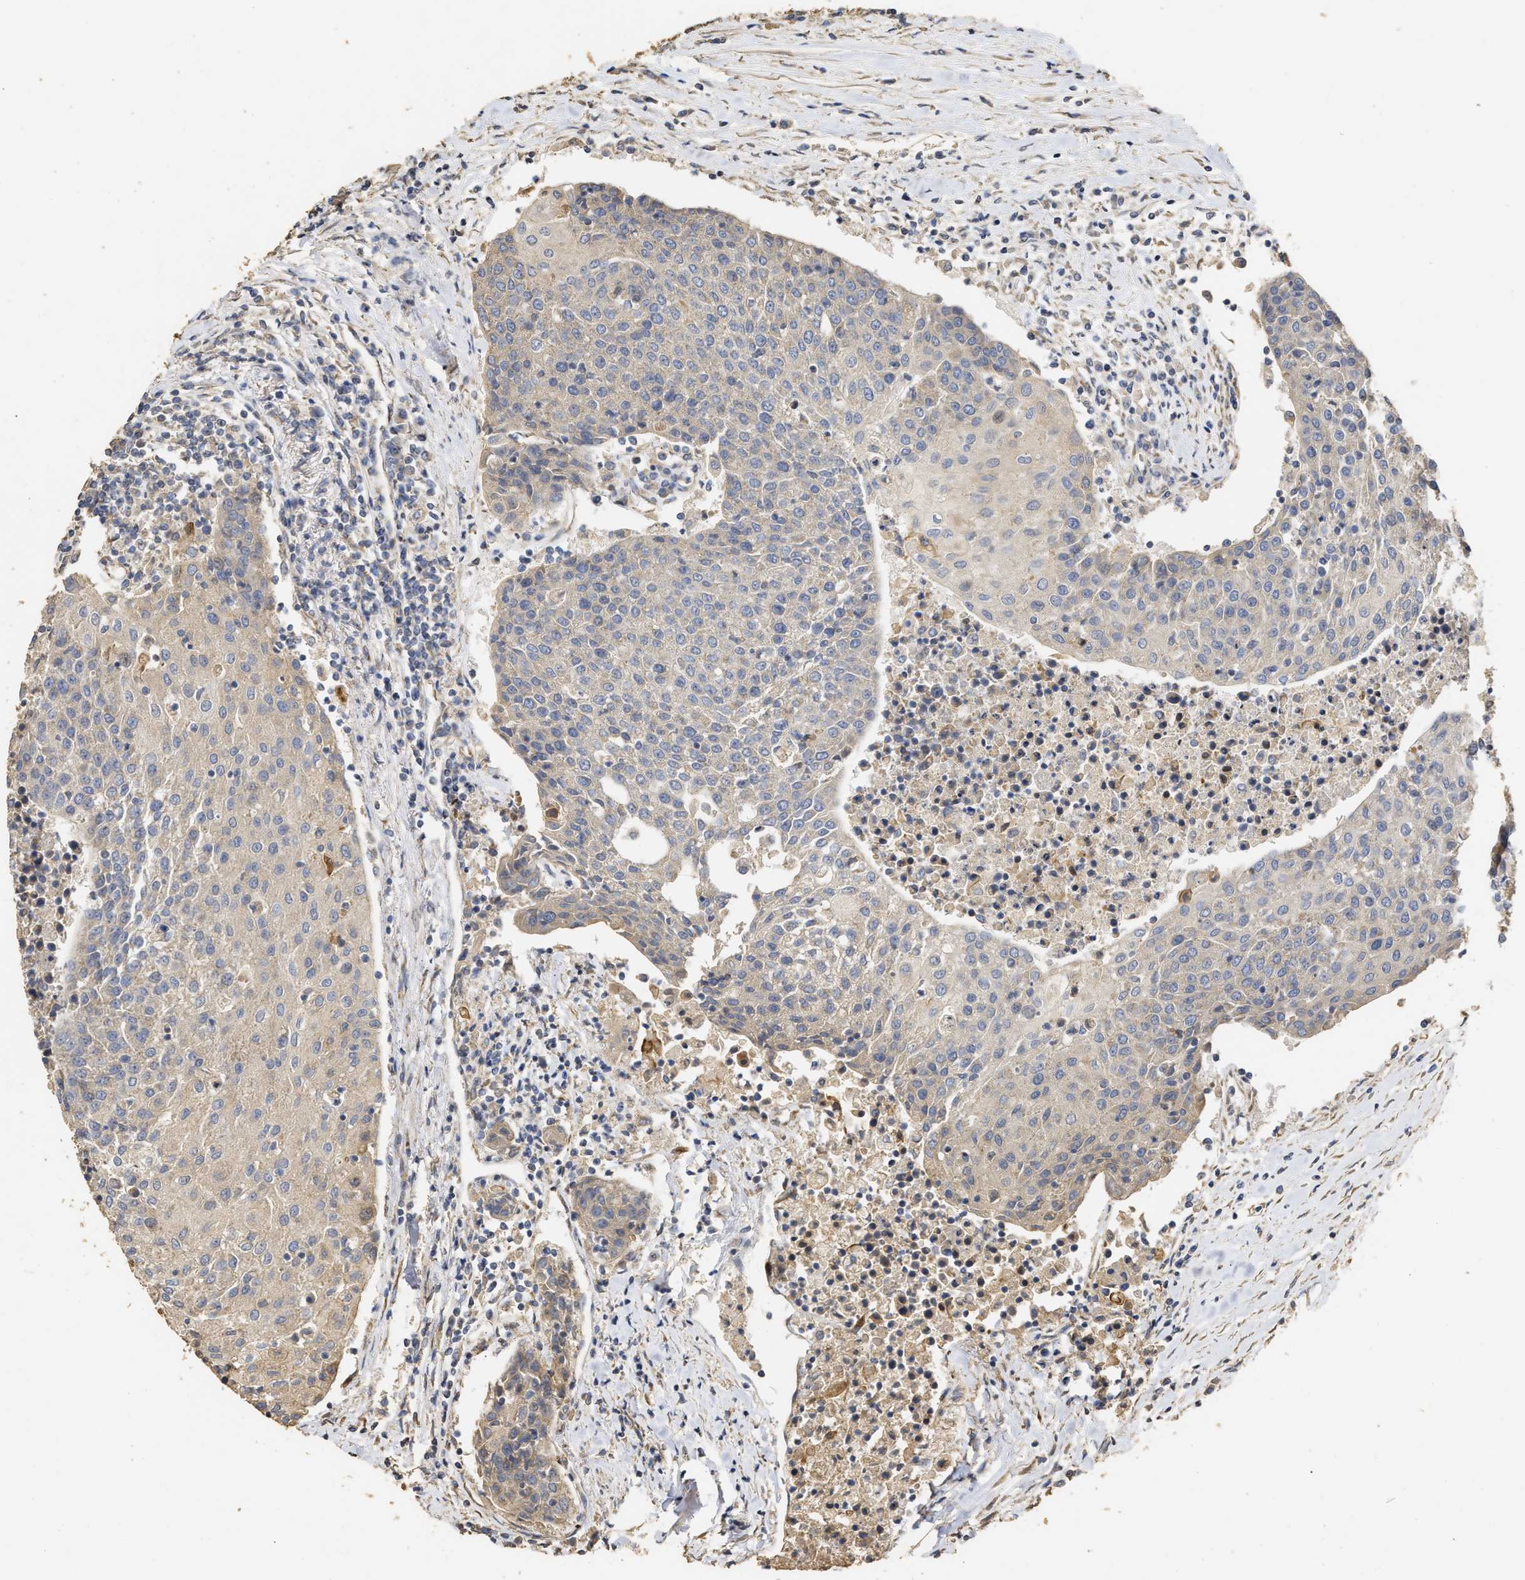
{"staining": {"intensity": "negative", "quantity": "none", "location": "none"}, "tissue": "urothelial cancer", "cell_type": "Tumor cells", "image_type": "cancer", "snomed": [{"axis": "morphology", "description": "Urothelial carcinoma, High grade"}, {"axis": "topography", "description": "Urinary bladder"}], "caption": "There is no significant staining in tumor cells of urothelial cancer.", "gene": "NAV1", "patient": {"sex": "female", "age": 85}}